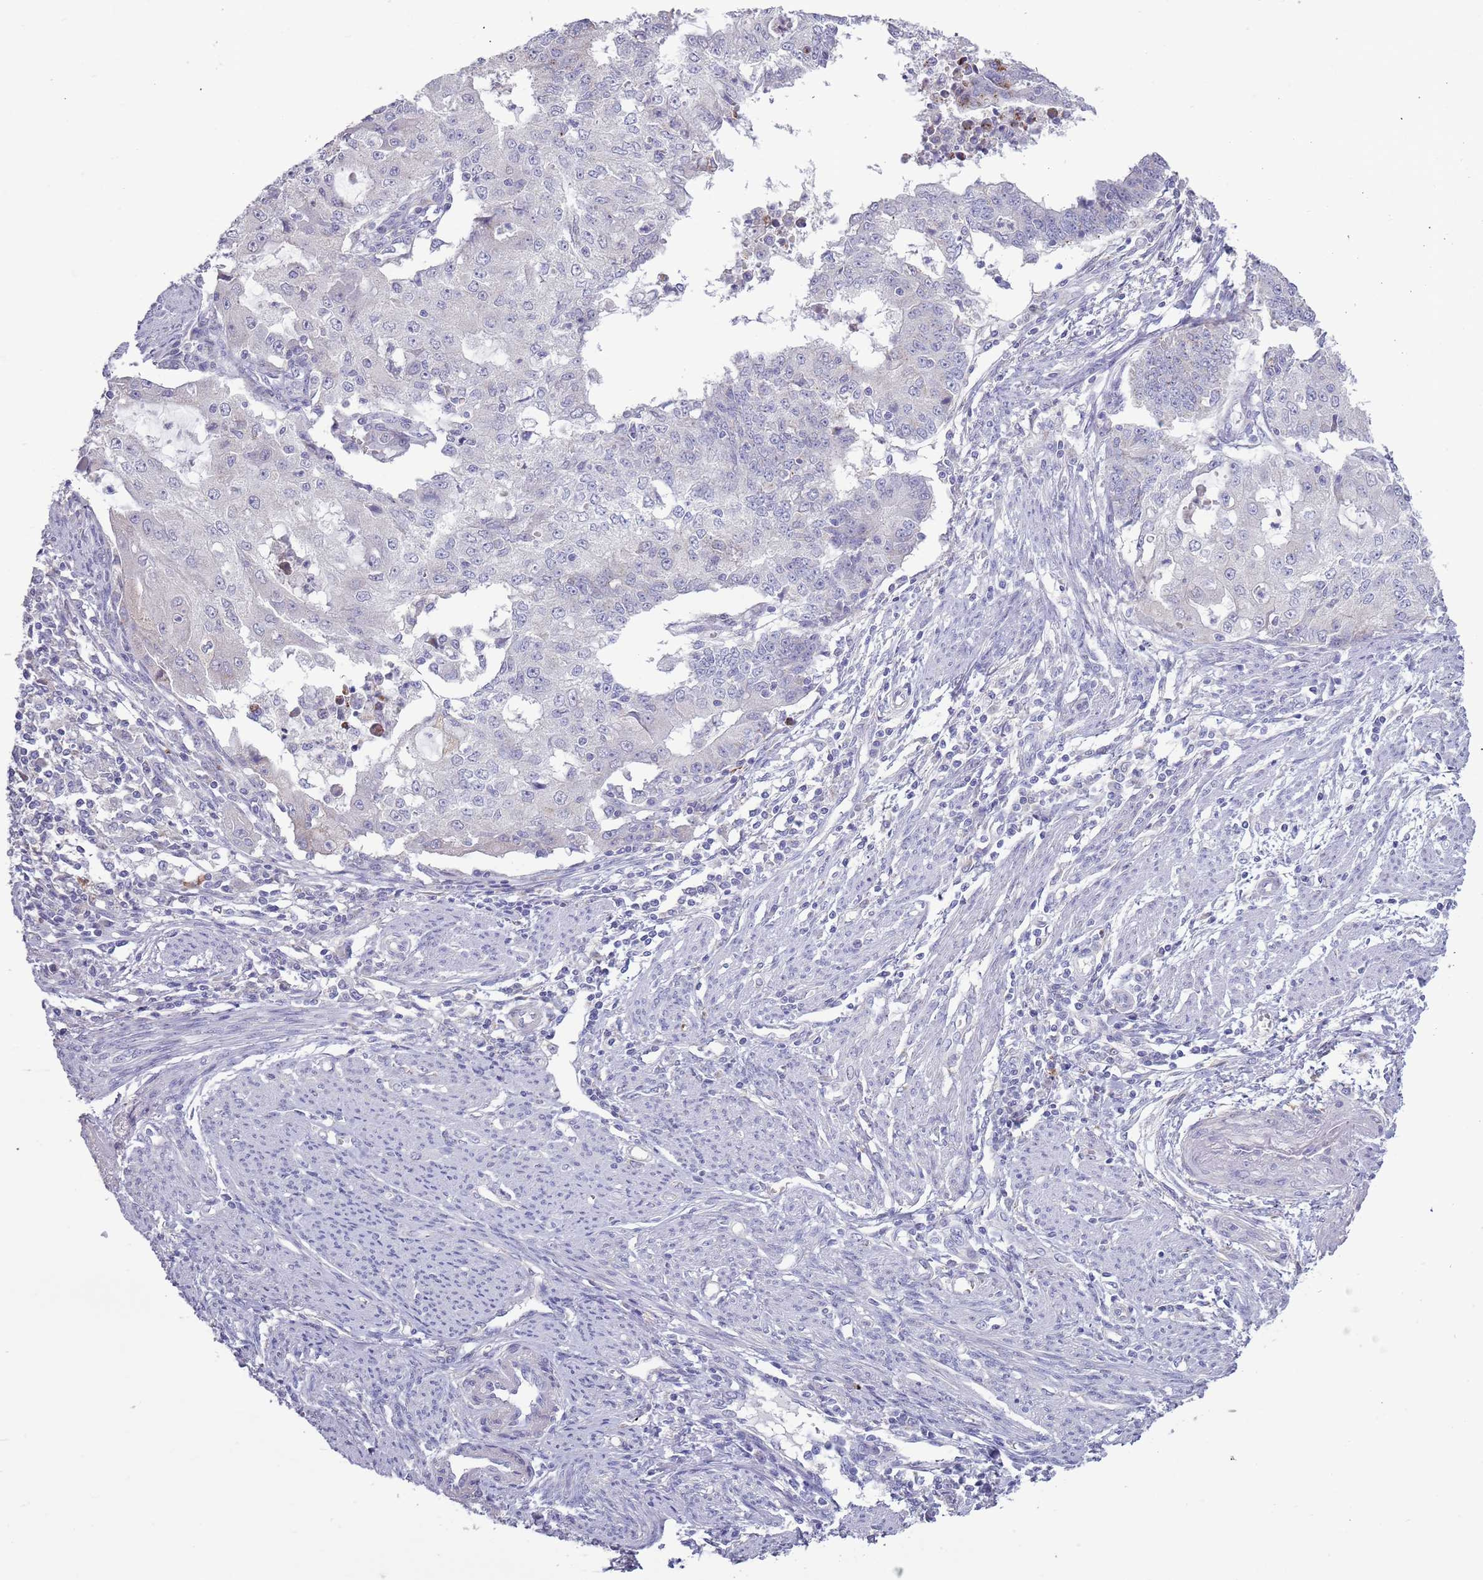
{"staining": {"intensity": "negative", "quantity": "none", "location": "none"}, "tissue": "endometrial cancer", "cell_type": "Tumor cells", "image_type": "cancer", "snomed": [{"axis": "morphology", "description": "Adenocarcinoma, NOS"}, {"axis": "topography", "description": "Endometrium"}], "caption": "Immunohistochemical staining of human endometrial cancer (adenocarcinoma) exhibits no significant positivity in tumor cells.", "gene": "ACSBG1", "patient": {"sex": "female", "age": 56}}